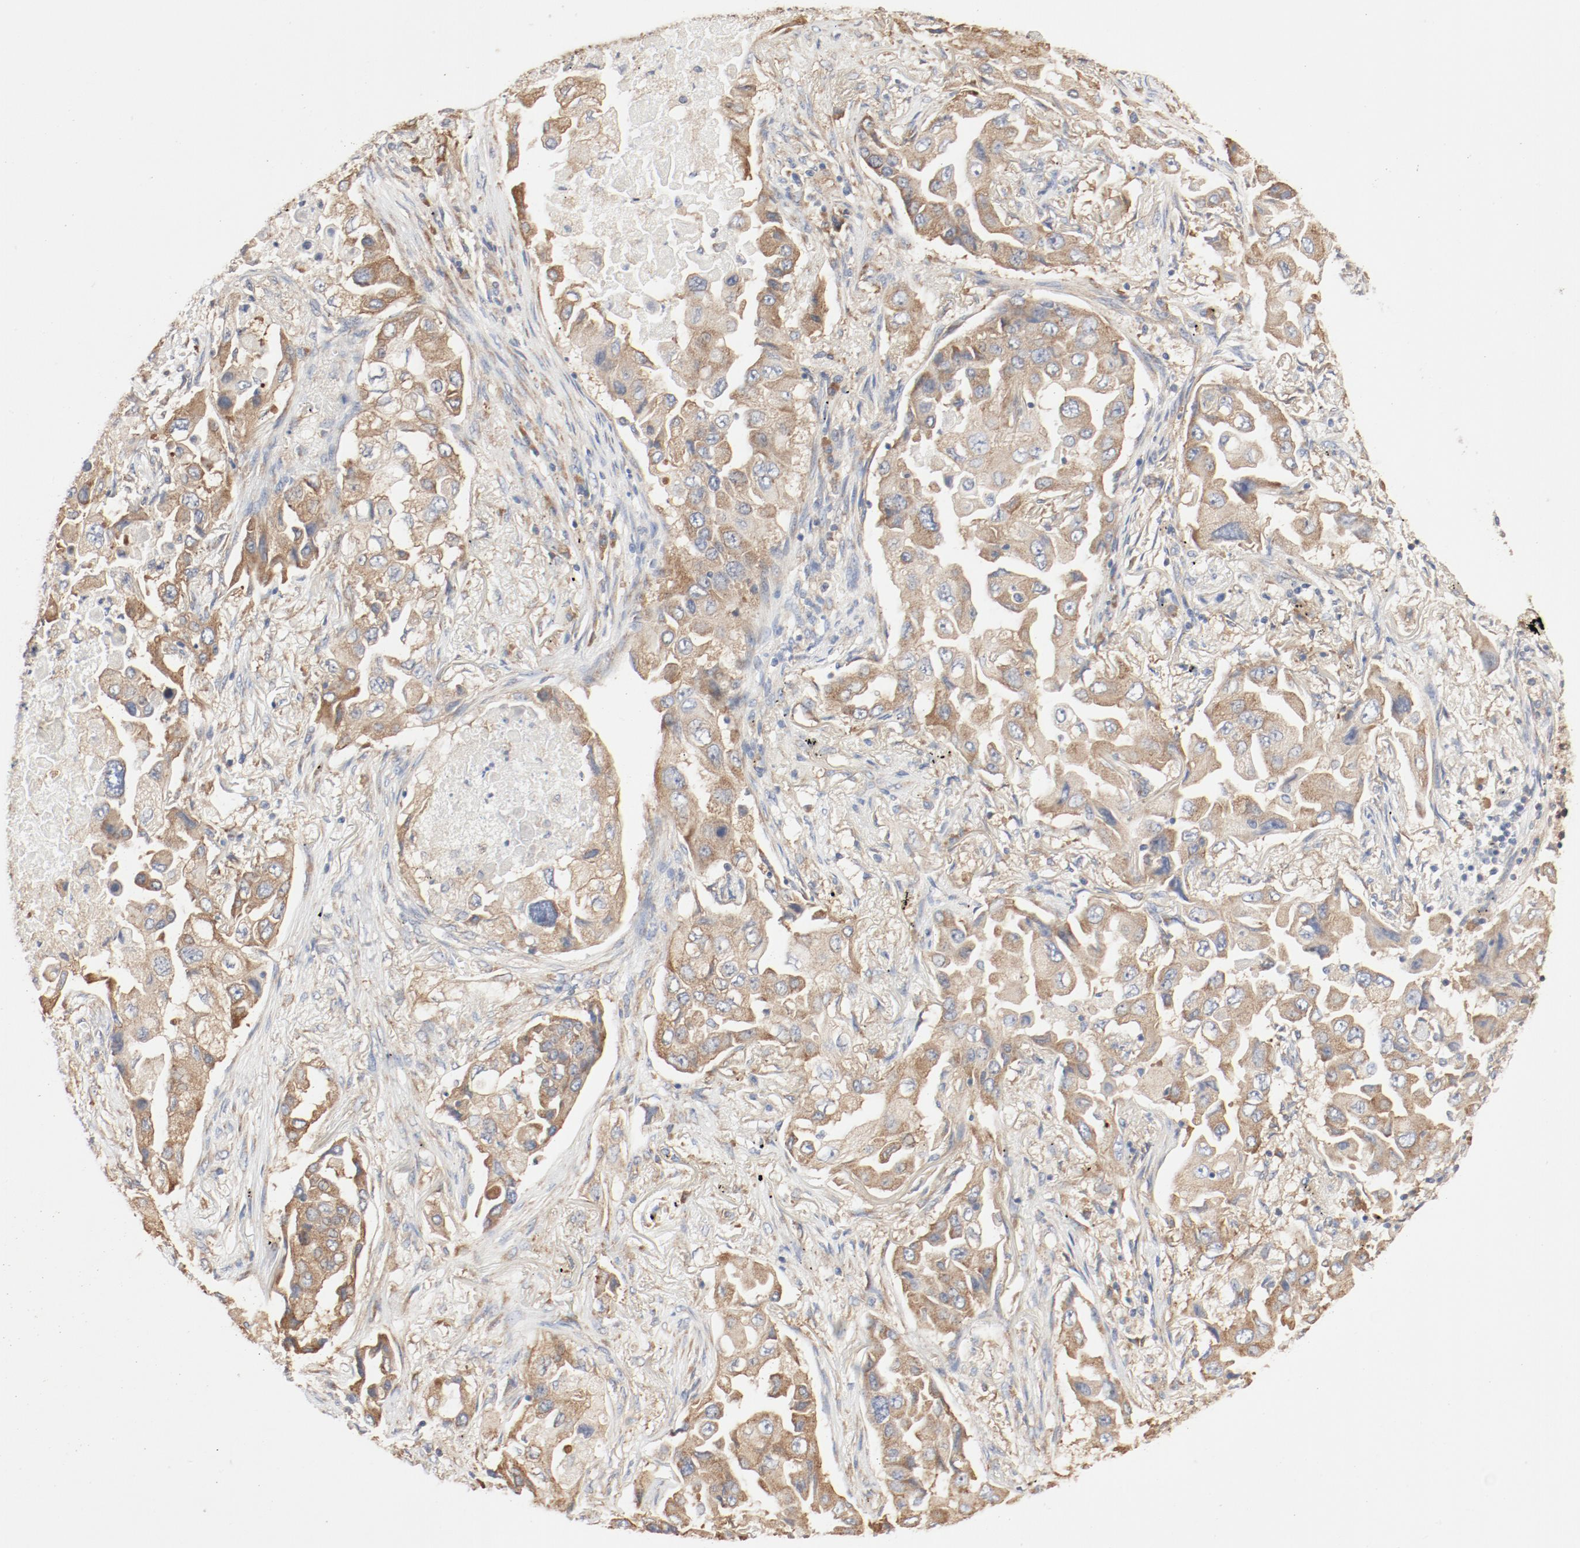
{"staining": {"intensity": "moderate", "quantity": ">75%", "location": "cytoplasmic/membranous"}, "tissue": "lung cancer", "cell_type": "Tumor cells", "image_type": "cancer", "snomed": [{"axis": "morphology", "description": "Adenocarcinoma, NOS"}, {"axis": "topography", "description": "Lung"}], "caption": "The image shows a brown stain indicating the presence of a protein in the cytoplasmic/membranous of tumor cells in adenocarcinoma (lung). Nuclei are stained in blue.", "gene": "RPS6", "patient": {"sex": "female", "age": 65}}